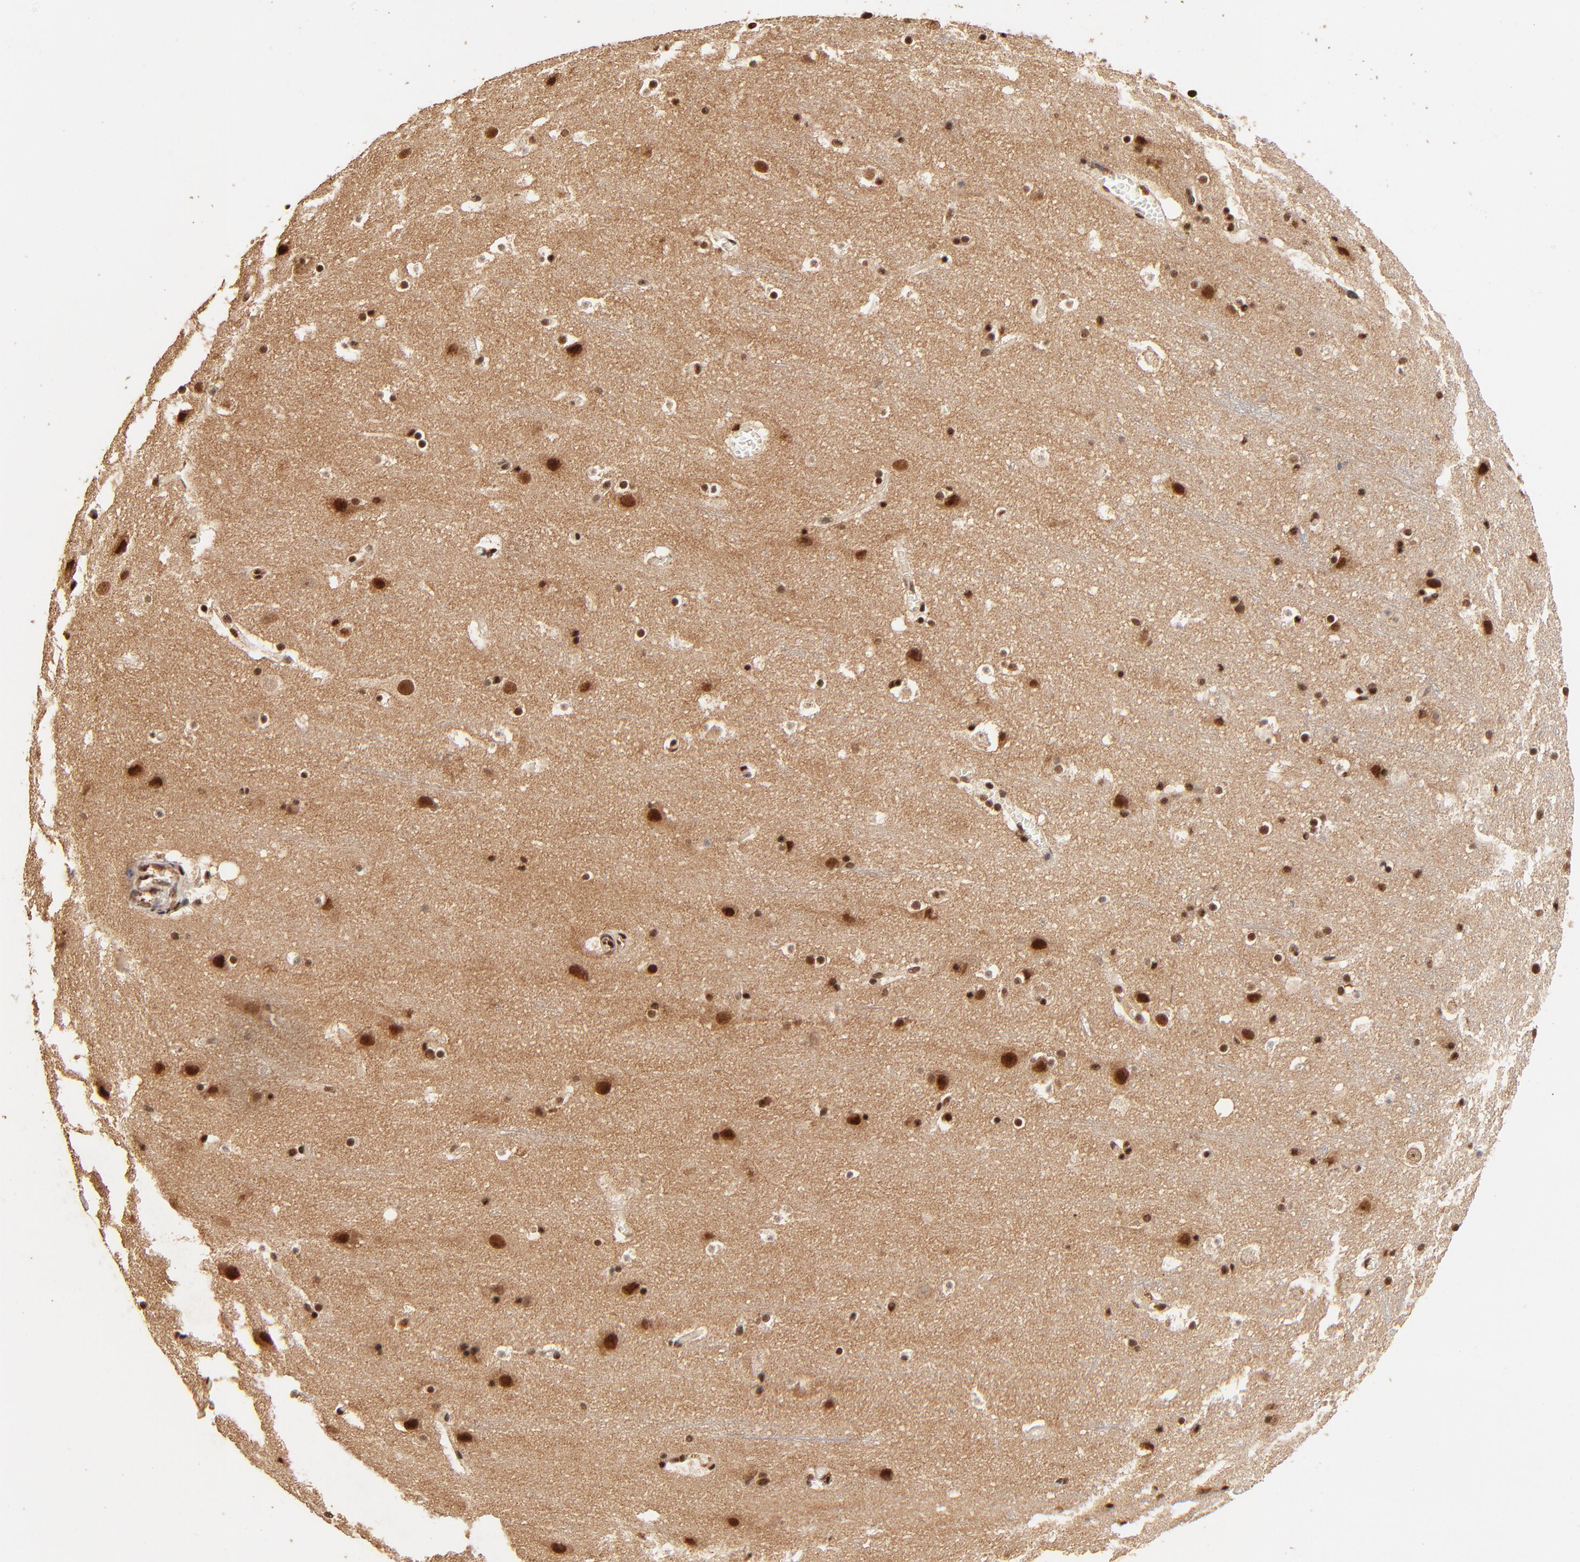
{"staining": {"intensity": "moderate", "quantity": ">75%", "location": "cytoplasmic/membranous,nuclear"}, "tissue": "cerebral cortex", "cell_type": "Endothelial cells", "image_type": "normal", "snomed": [{"axis": "morphology", "description": "Normal tissue, NOS"}, {"axis": "topography", "description": "Cerebral cortex"}], "caption": "IHC micrograph of benign human cerebral cortex stained for a protein (brown), which exhibits medium levels of moderate cytoplasmic/membranous,nuclear positivity in about >75% of endothelial cells.", "gene": "MED12", "patient": {"sex": "male", "age": 45}}